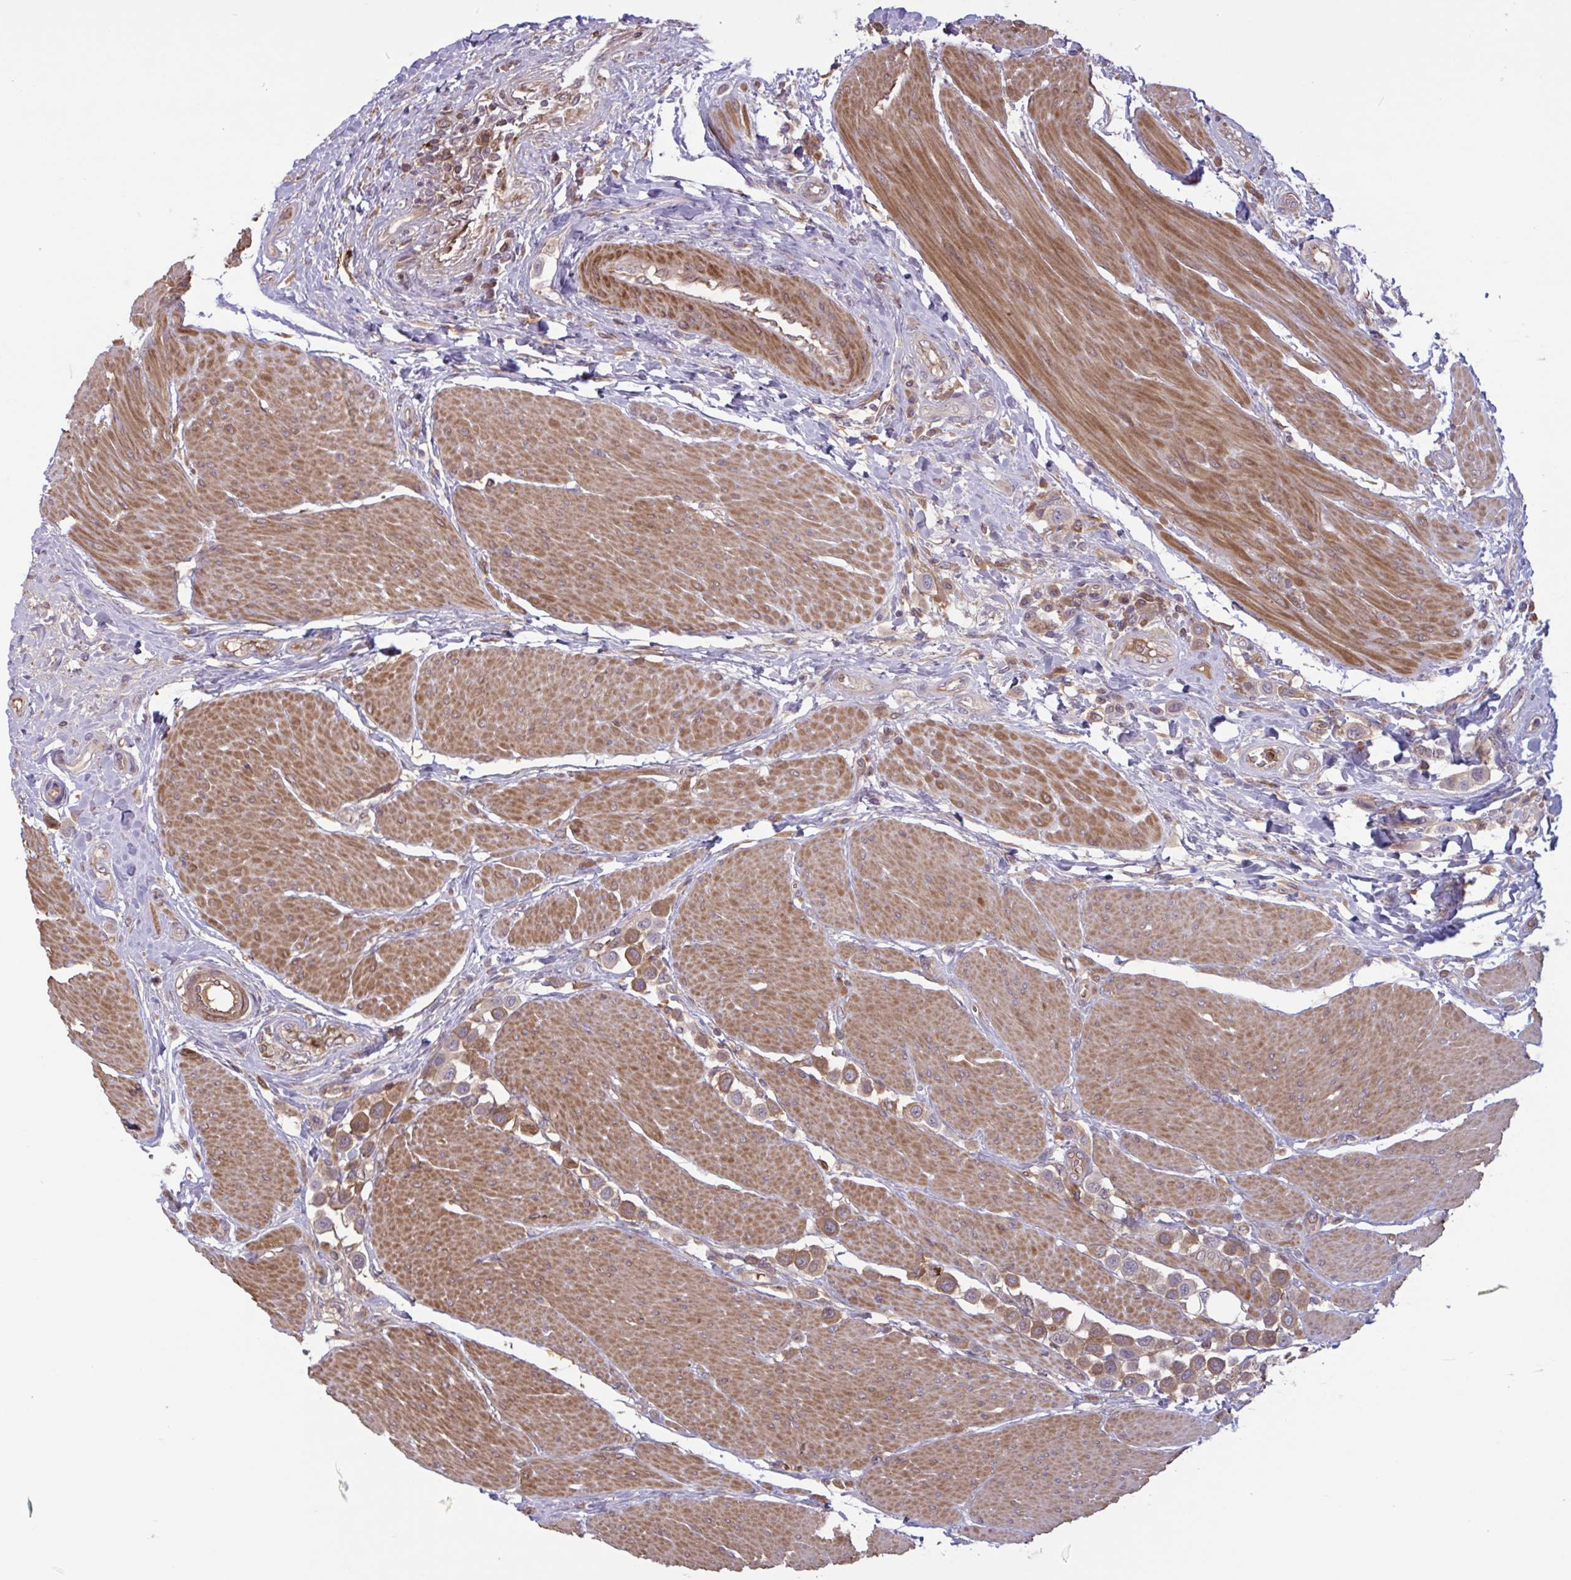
{"staining": {"intensity": "moderate", "quantity": "25%-75%", "location": "cytoplasmic/membranous"}, "tissue": "urothelial cancer", "cell_type": "Tumor cells", "image_type": "cancer", "snomed": [{"axis": "morphology", "description": "Urothelial carcinoma, High grade"}, {"axis": "topography", "description": "Urinary bladder"}], "caption": "DAB (3,3'-diaminobenzidine) immunohistochemical staining of human urothelial carcinoma (high-grade) displays moderate cytoplasmic/membranous protein staining in approximately 25%-75% of tumor cells.", "gene": "IL1R1", "patient": {"sex": "male", "age": 50}}